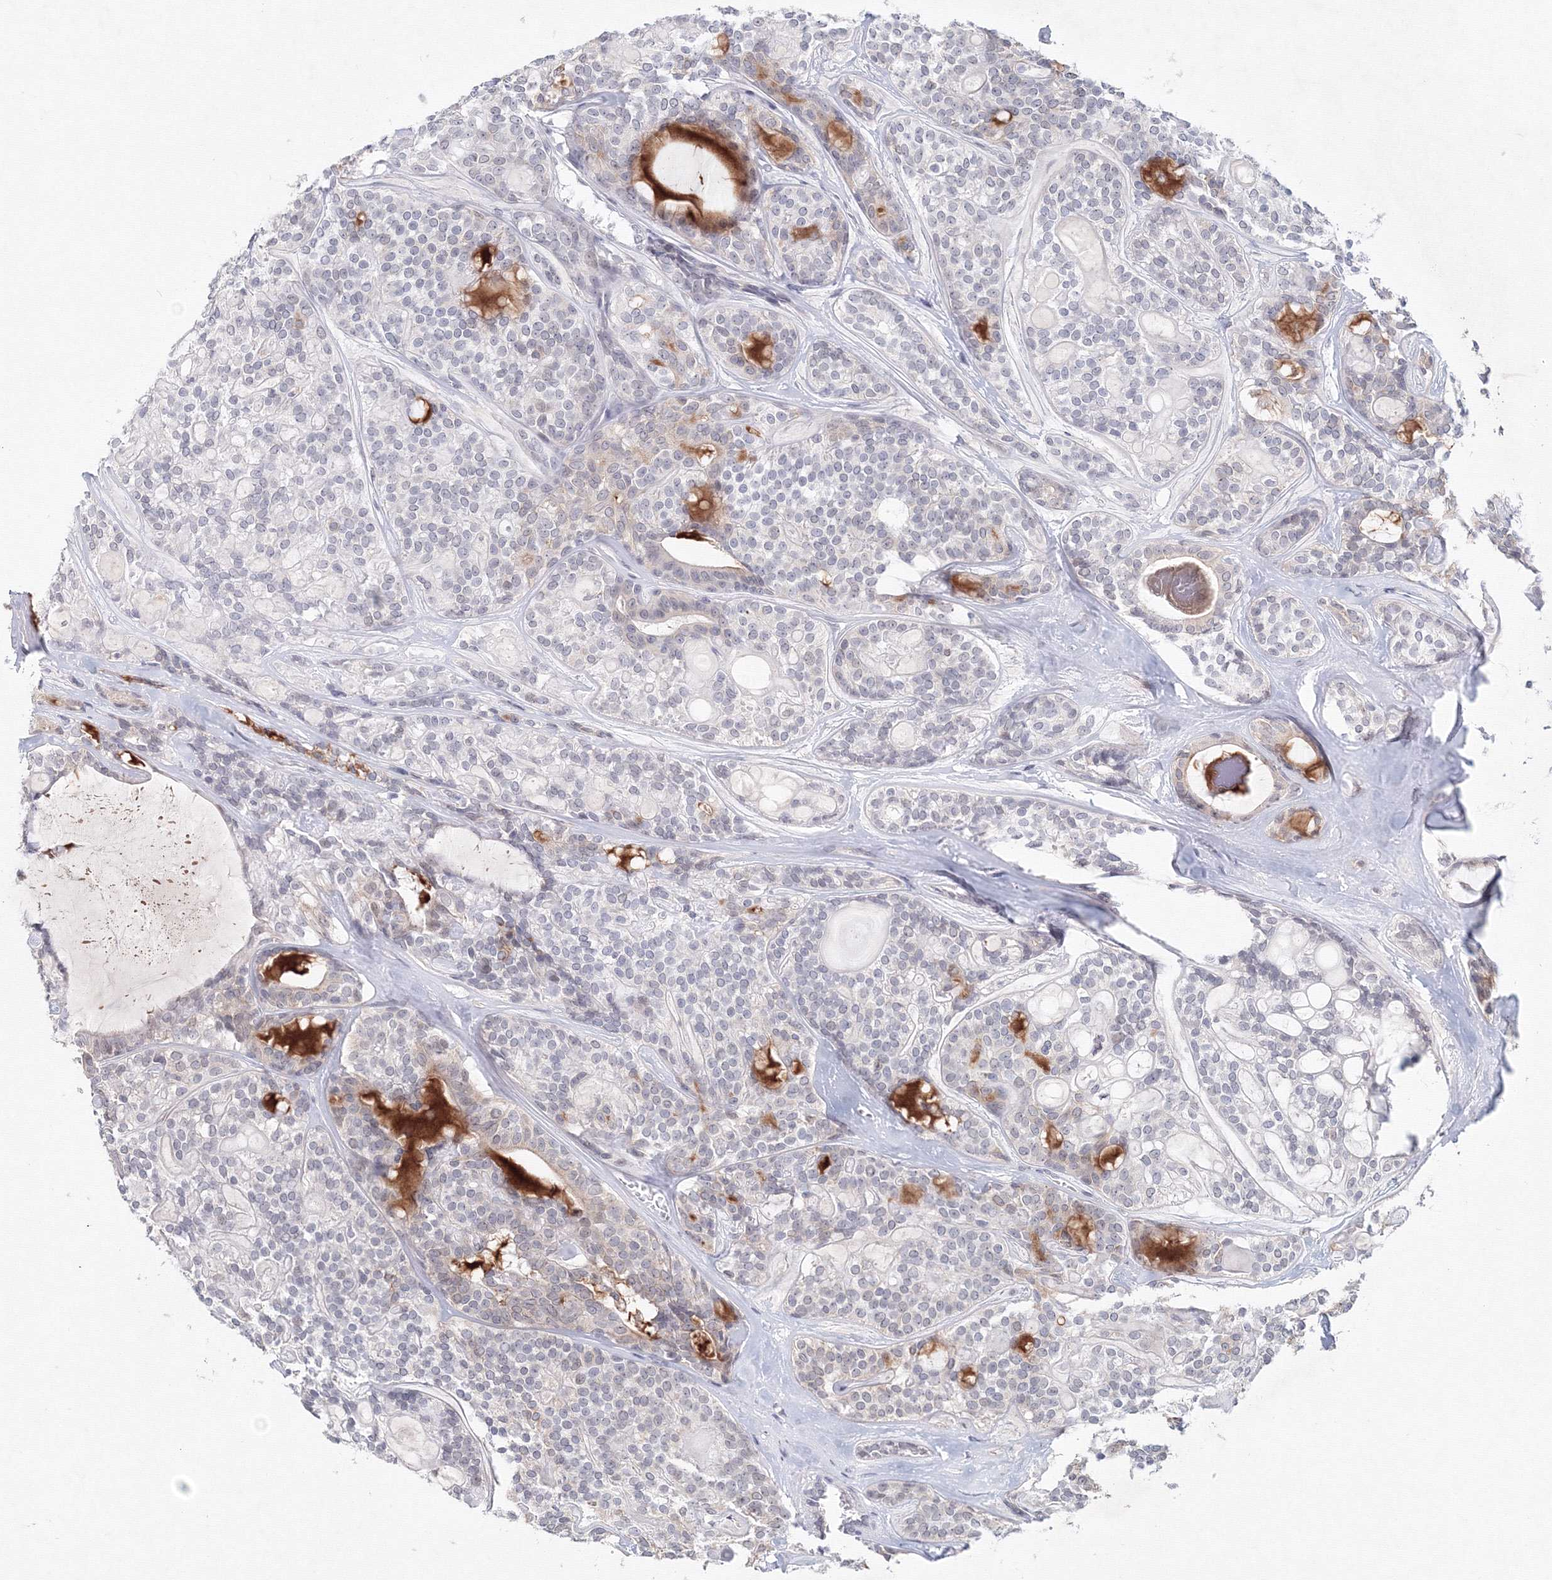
{"staining": {"intensity": "negative", "quantity": "none", "location": "none"}, "tissue": "head and neck cancer", "cell_type": "Tumor cells", "image_type": "cancer", "snomed": [{"axis": "morphology", "description": "Adenocarcinoma, NOS"}, {"axis": "topography", "description": "Head-Neck"}], "caption": "The immunohistochemistry histopathology image has no significant positivity in tumor cells of head and neck cancer (adenocarcinoma) tissue. Nuclei are stained in blue.", "gene": "SLC7A7", "patient": {"sex": "male", "age": 66}}